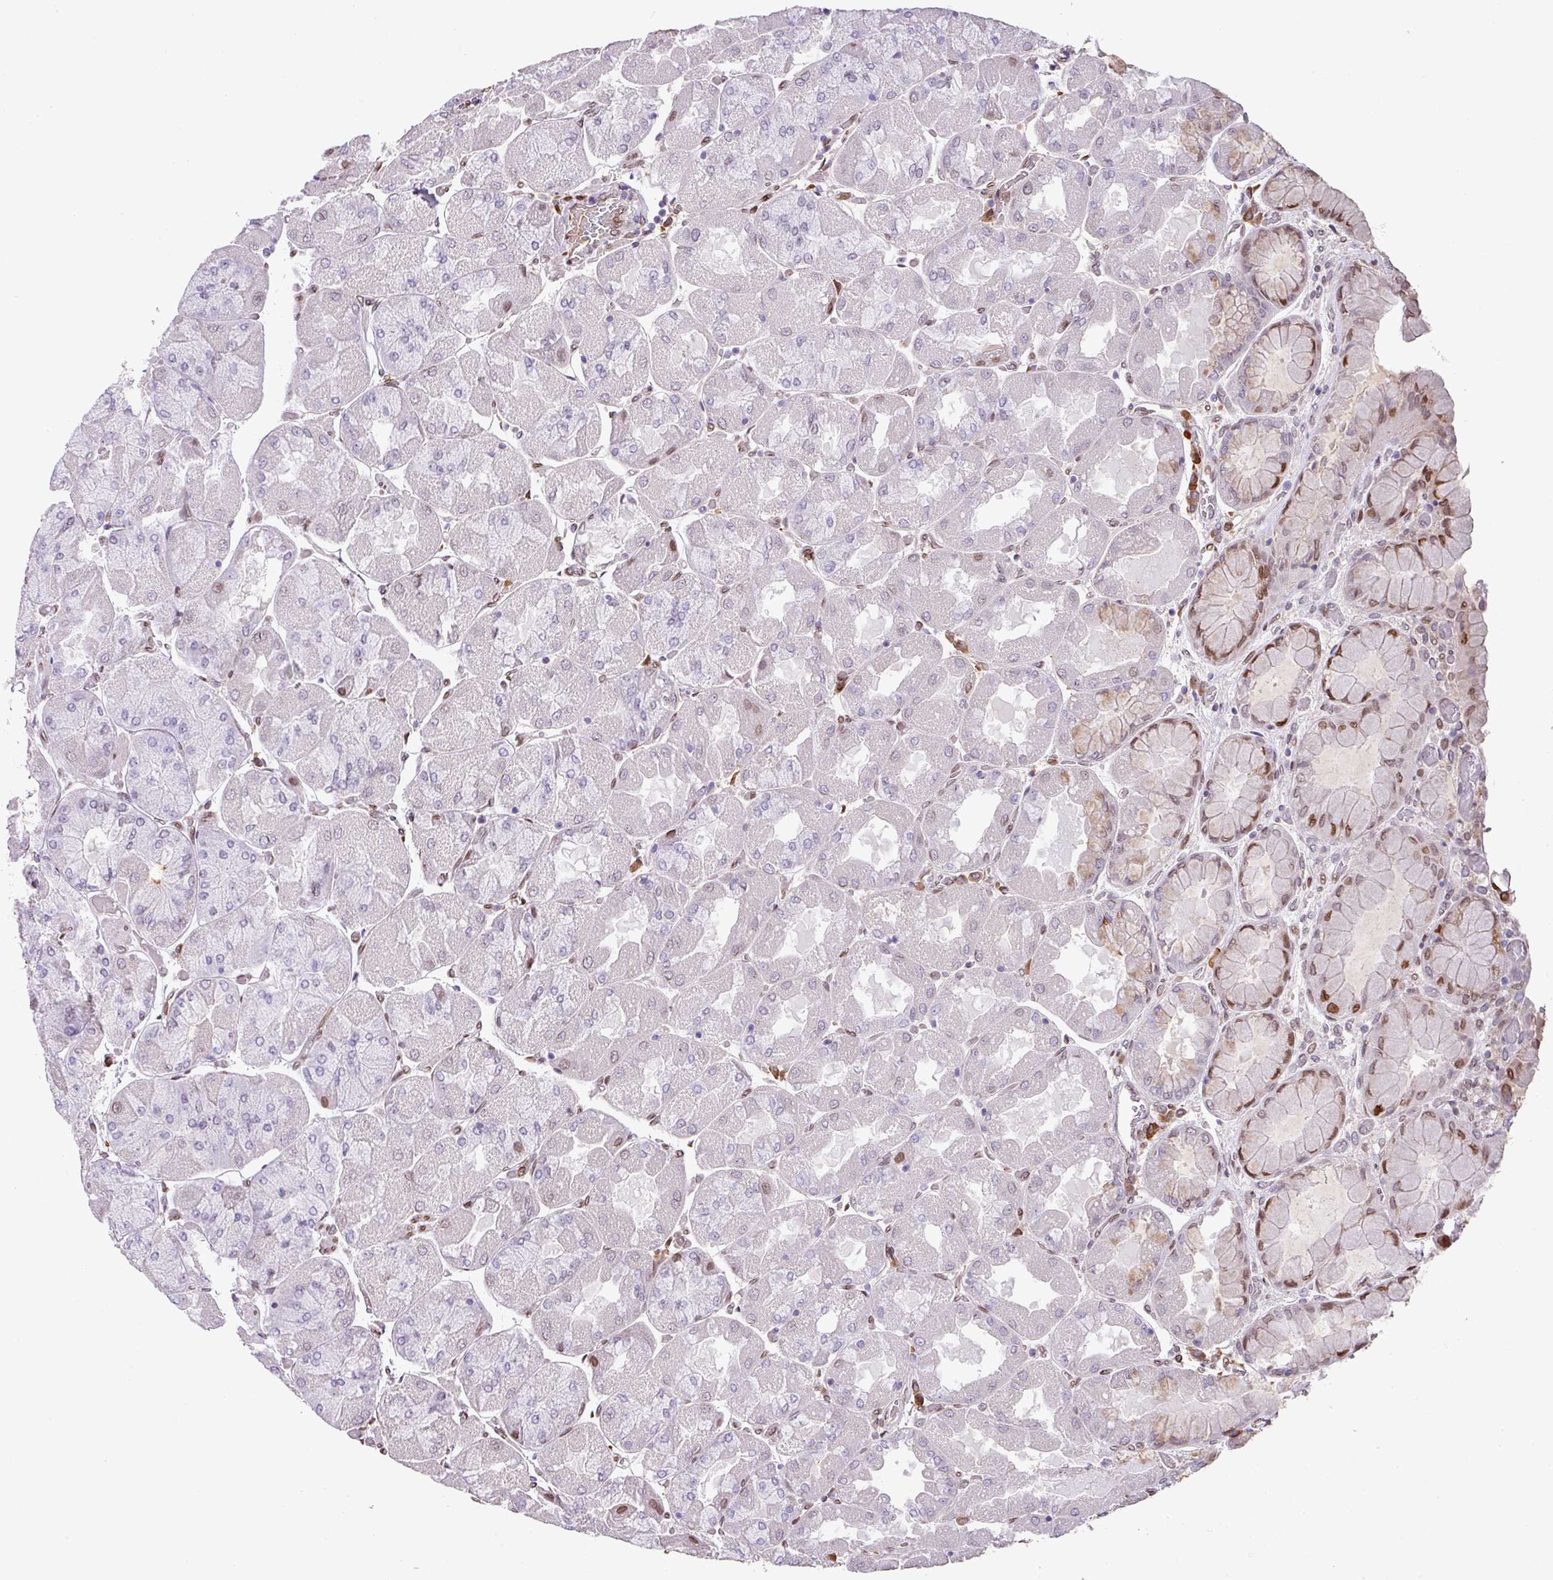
{"staining": {"intensity": "moderate", "quantity": "<25%", "location": "nuclear"}, "tissue": "stomach", "cell_type": "Glandular cells", "image_type": "normal", "snomed": [{"axis": "morphology", "description": "Normal tissue, NOS"}, {"axis": "topography", "description": "Stomach"}], "caption": "Stomach was stained to show a protein in brown. There is low levels of moderate nuclear positivity in approximately <25% of glandular cells. The staining was performed using DAB (3,3'-diaminobenzidine) to visualize the protein expression in brown, while the nuclei were stained in blue with hematoxylin (Magnification: 20x).", "gene": "PLK1", "patient": {"sex": "female", "age": 61}}